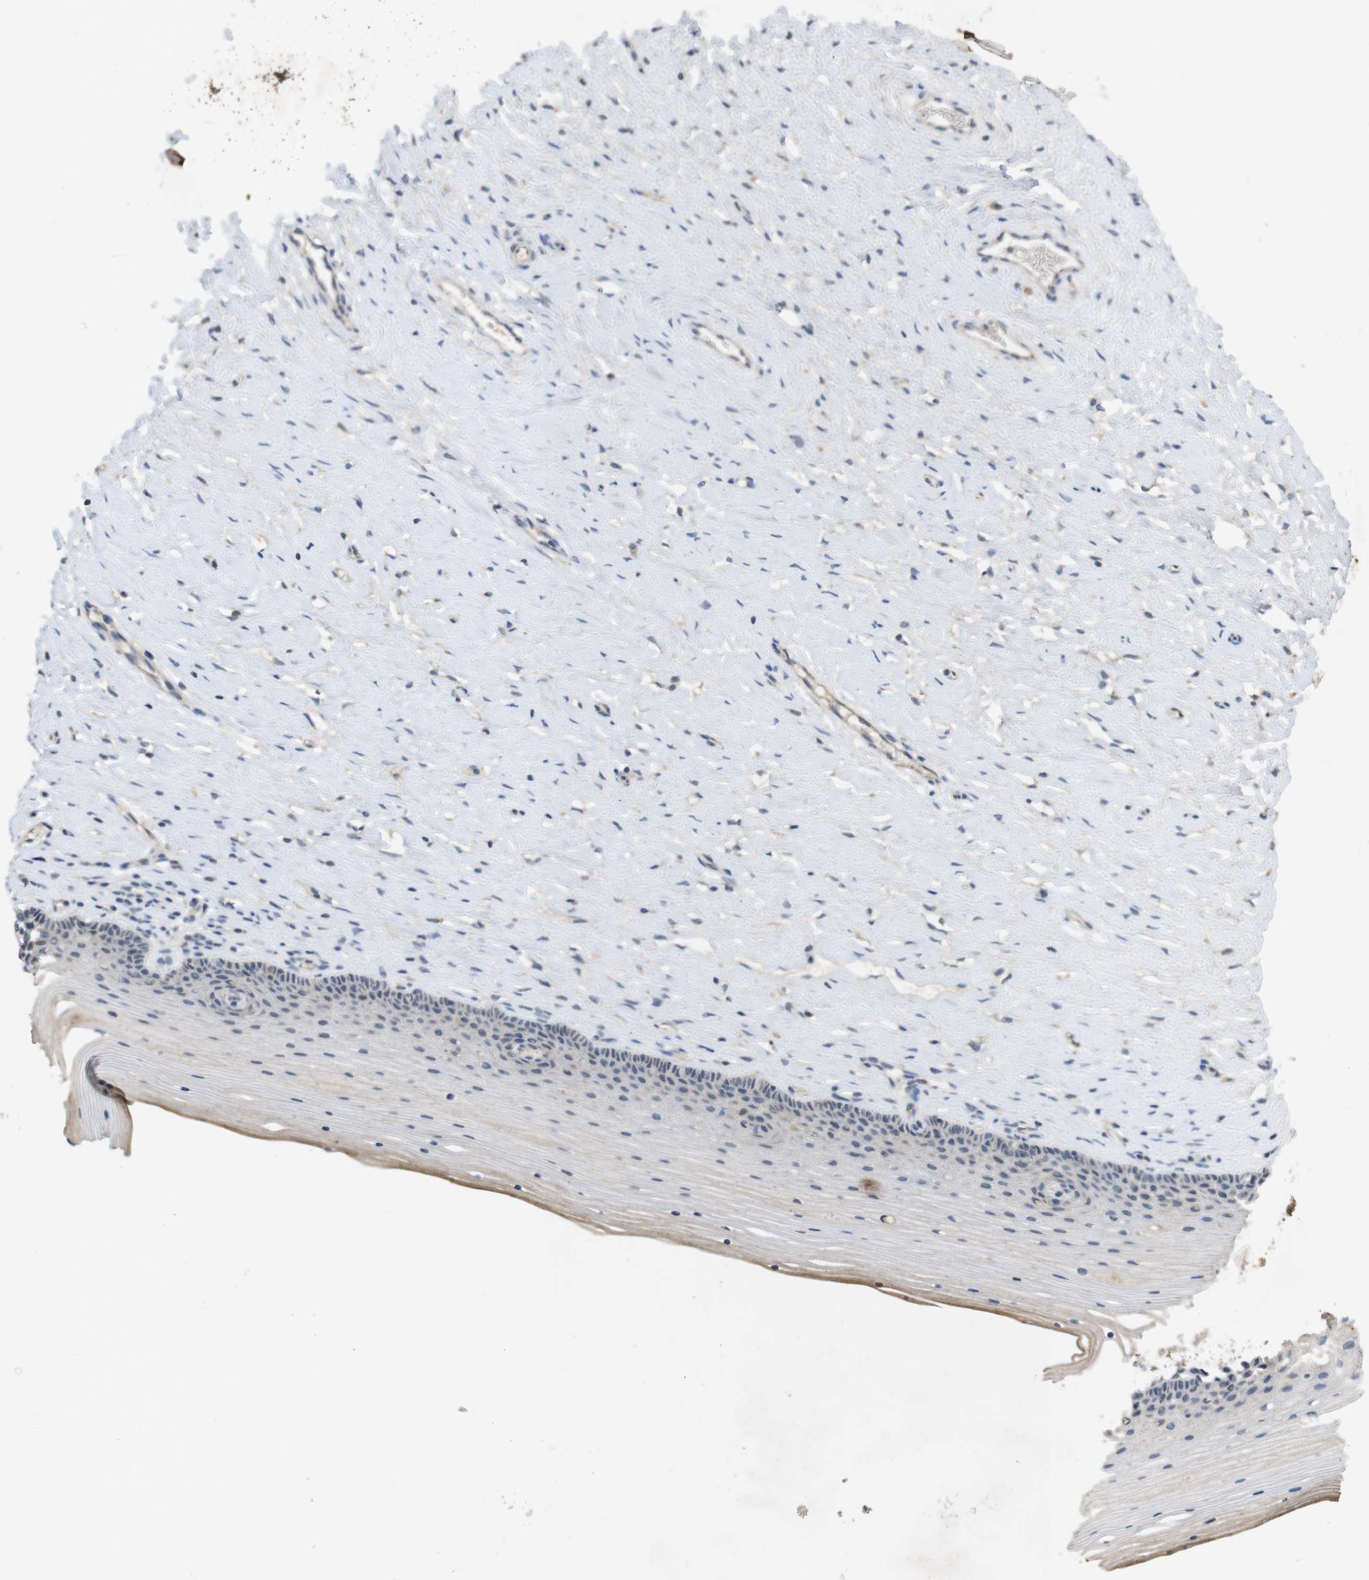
{"staining": {"intensity": "moderate", "quantity": ">75%", "location": "cytoplasmic/membranous"}, "tissue": "cervix", "cell_type": "Glandular cells", "image_type": "normal", "snomed": [{"axis": "morphology", "description": "Normal tissue, NOS"}, {"axis": "topography", "description": "Cervix"}], "caption": "Immunohistochemistry (DAB (3,3'-diaminobenzidine)) staining of normal cervix reveals moderate cytoplasmic/membranous protein positivity in about >75% of glandular cells.", "gene": "TSPAN14", "patient": {"sex": "female", "age": 39}}